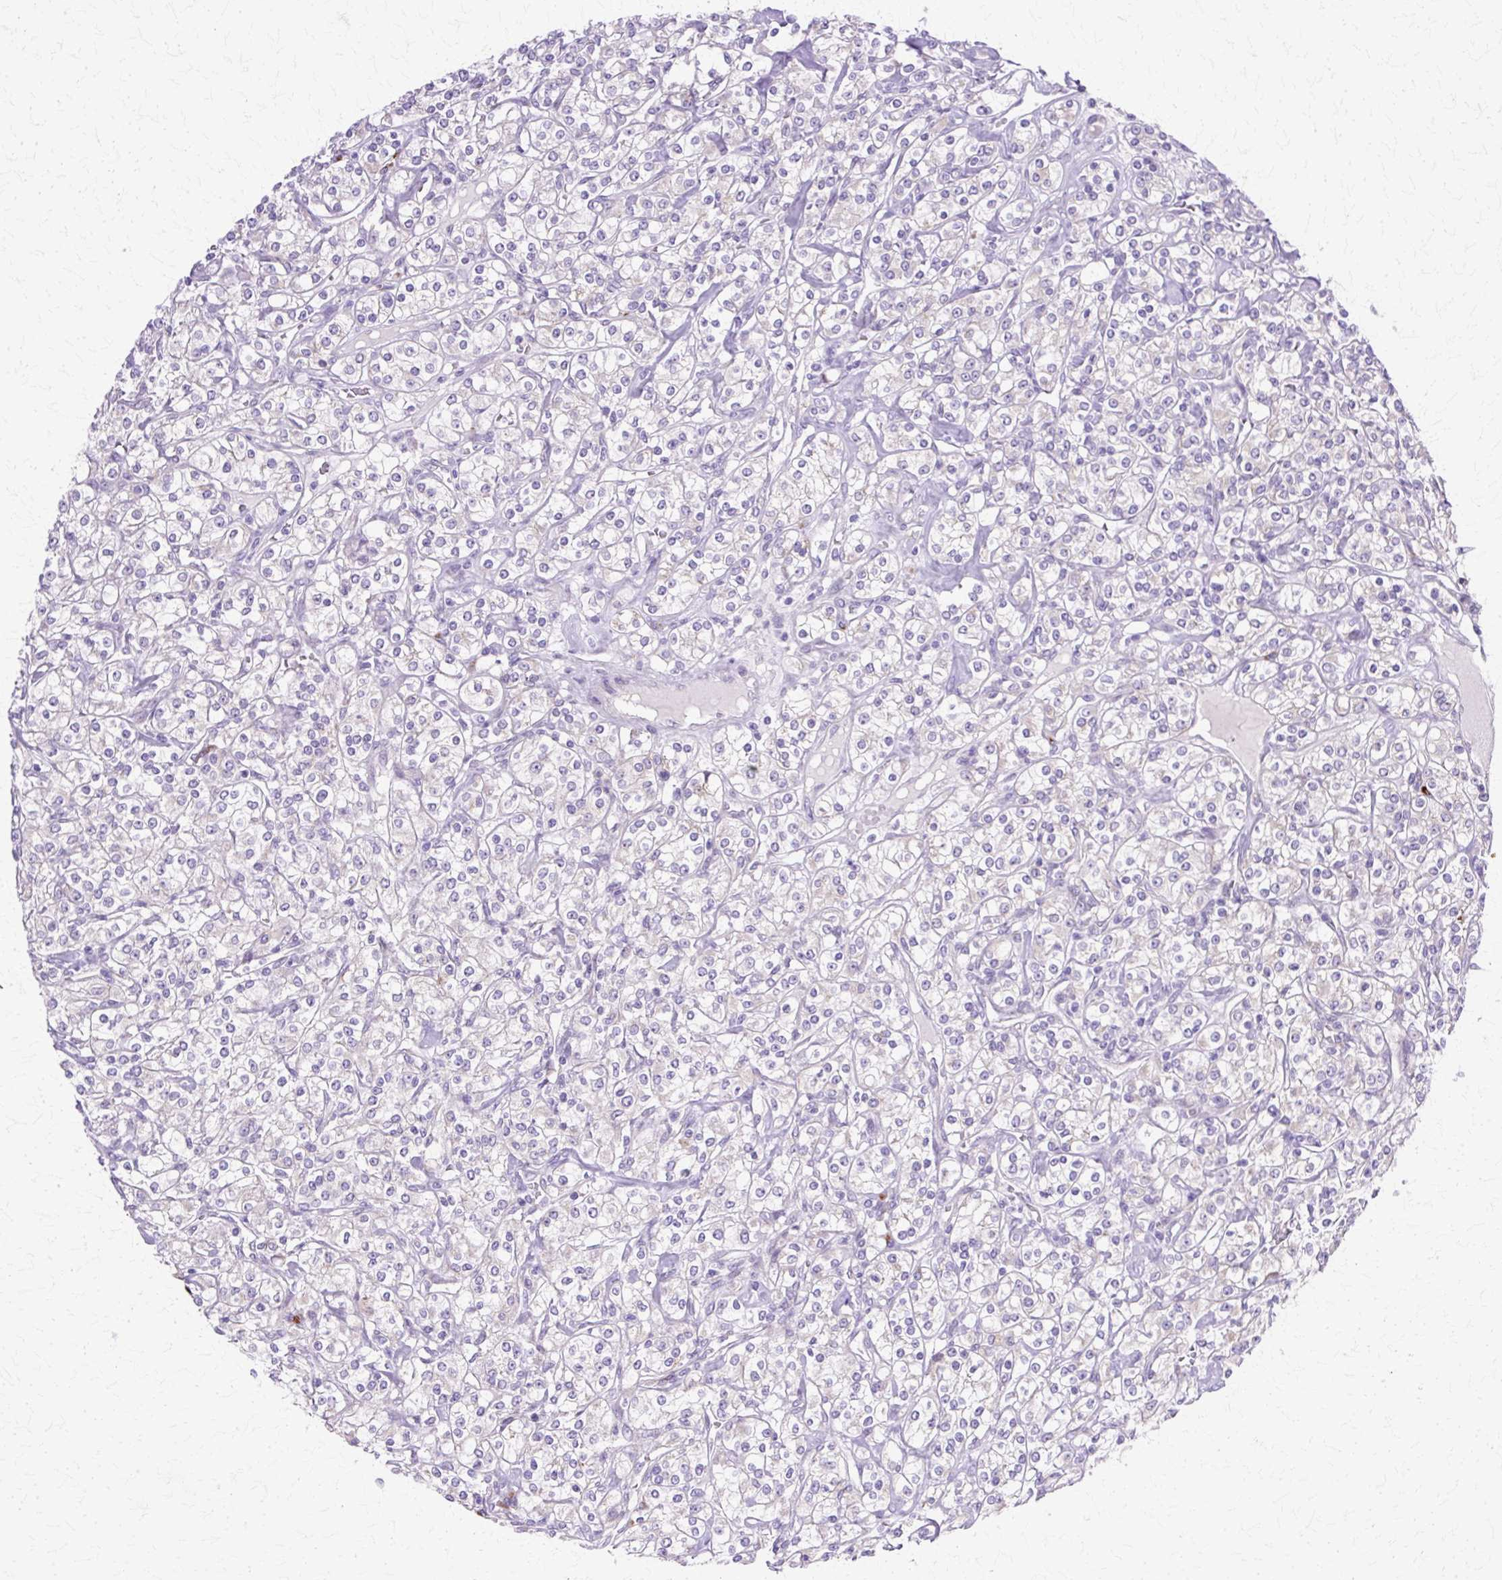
{"staining": {"intensity": "negative", "quantity": "none", "location": "none"}, "tissue": "renal cancer", "cell_type": "Tumor cells", "image_type": "cancer", "snomed": [{"axis": "morphology", "description": "Adenocarcinoma, NOS"}, {"axis": "topography", "description": "Kidney"}], "caption": "Renal cancer stained for a protein using immunohistochemistry exhibits no positivity tumor cells.", "gene": "TBC1D3G", "patient": {"sex": "male", "age": 77}}